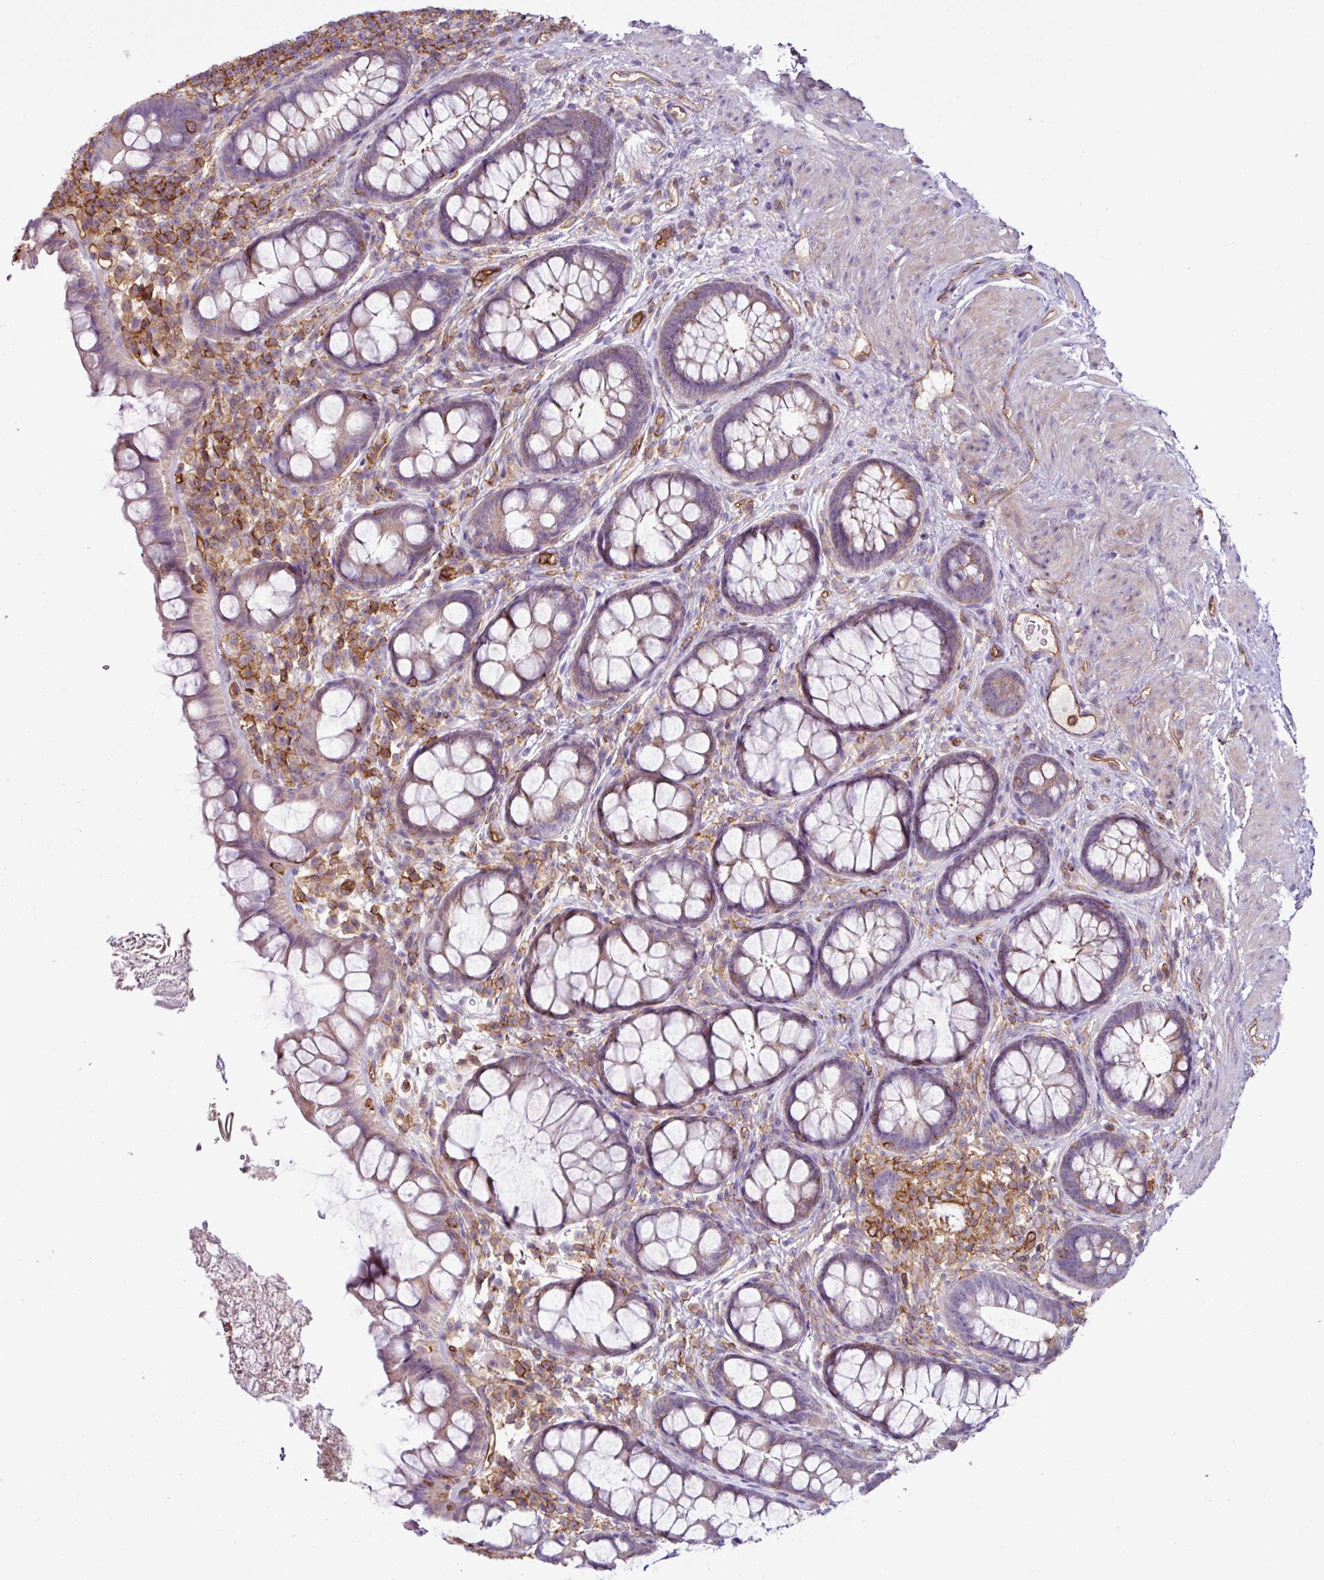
{"staining": {"intensity": "weak", "quantity": "25%-75%", "location": "cytoplasmic/membranous"}, "tissue": "rectum", "cell_type": "Glandular cells", "image_type": "normal", "snomed": [{"axis": "morphology", "description": "Normal tissue, NOS"}, {"axis": "topography", "description": "Rectum"}, {"axis": "topography", "description": "Peripheral nerve tissue"}], "caption": "About 25%-75% of glandular cells in unremarkable rectum show weak cytoplasmic/membranous protein positivity as visualized by brown immunohistochemical staining.", "gene": "ZNF106", "patient": {"sex": "female", "age": 69}}